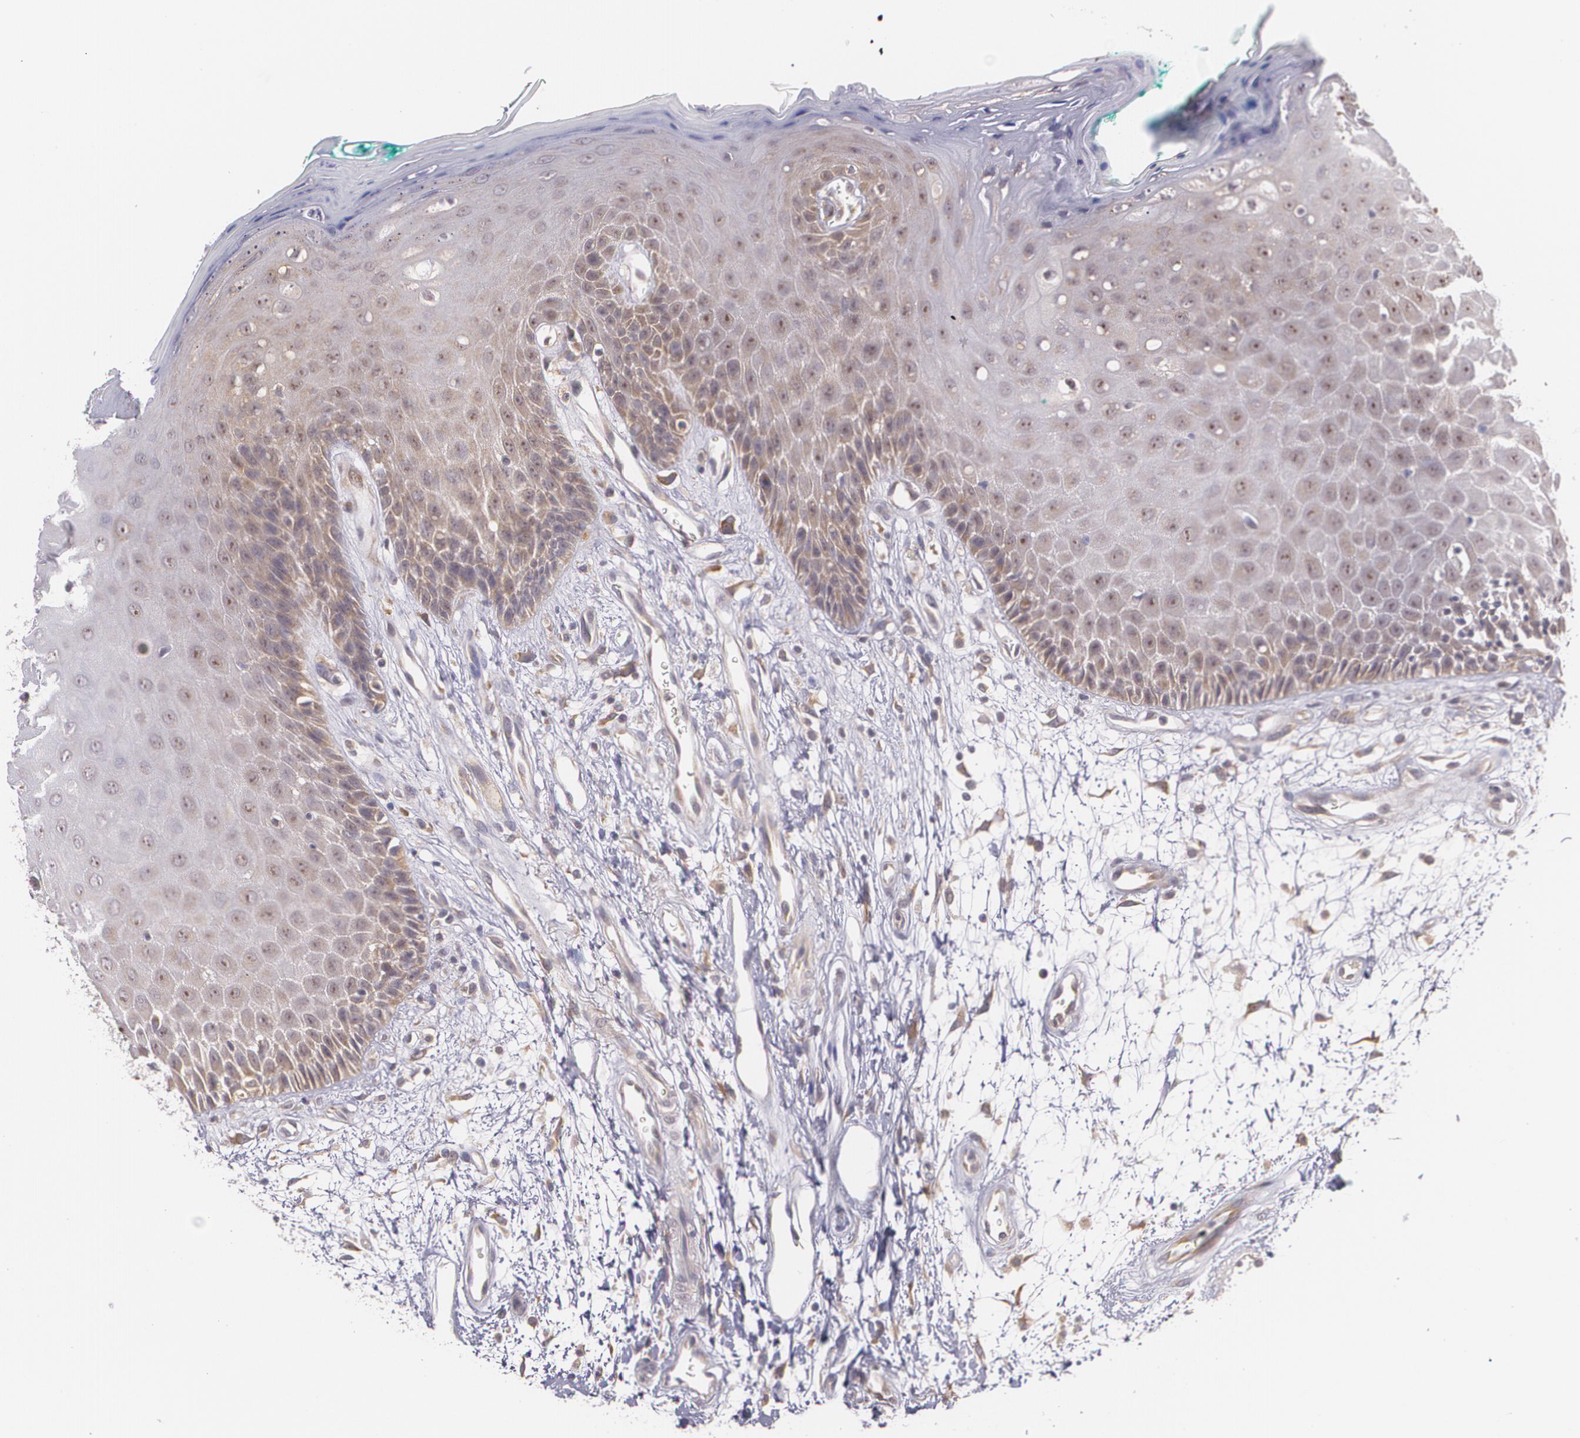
{"staining": {"intensity": "weak", "quantity": ">75%", "location": "cytoplasmic/membranous"}, "tissue": "oral mucosa", "cell_type": "Squamous epithelial cells", "image_type": "normal", "snomed": [{"axis": "morphology", "description": "Normal tissue, NOS"}, {"axis": "morphology", "description": "Squamous cell carcinoma, NOS"}, {"axis": "topography", "description": "Skeletal muscle"}, {"axis": "topography", "description": "Oral tissue"}, {"axis": "topography", "description": "Head-Neck"}], "caption": "Immunohistochemistry (DAB (3,3'-diaminobenzidine)) staining of benign oral mucosa displays weak cytoplasmic/membranous protein positivity in approximately >75% of squamous epithelial cells.", "gene": "CCL17", "patient": {"sex": "female", "age": 84}}